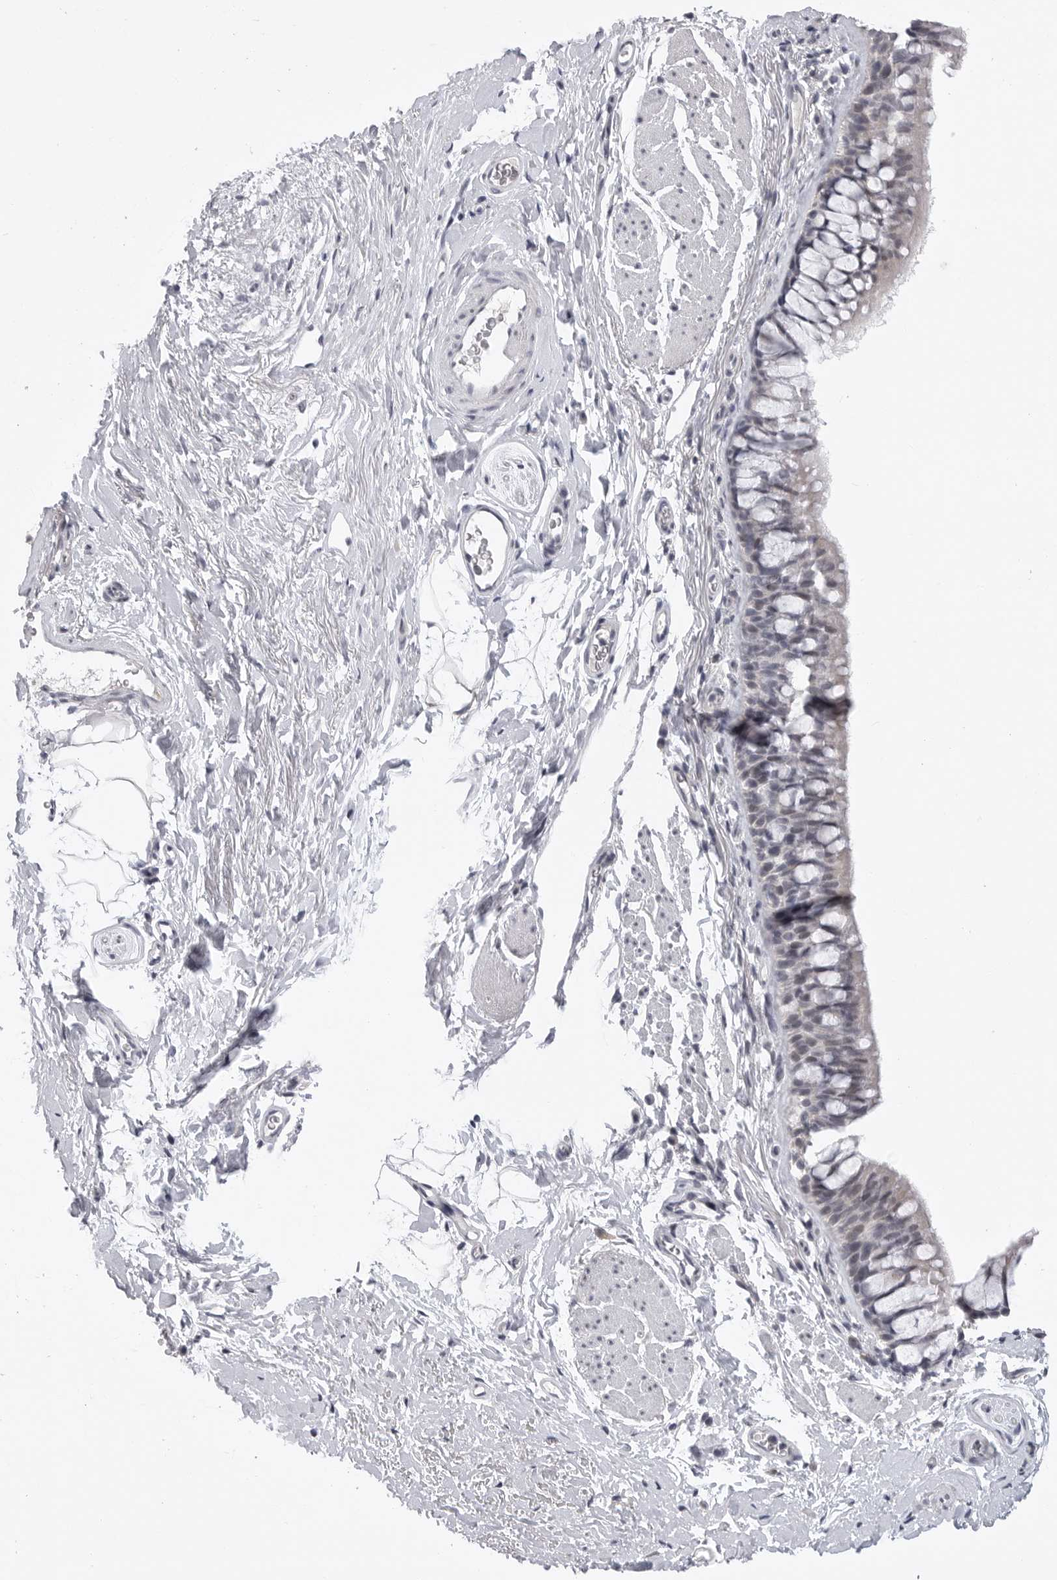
{"staining": {"intensity": "weak", "quantity": "<25%", "location": "nuclear"}, "tissue": "bronchus", "cell_type": "Respiratory epithelial cells", "image_type": "normal", "snomed": [{"axis": "morphology", "description": "Normal tissue, NOS"}, {"axis": "topography", "description": "Cartilage tissue"}, {"axis": "topography", "description": "Bronchus"}], "caption": "Human bronchus stained for a protein using immunohistochemistry (IHC) displays no staining in respiratory epithelial cells.", "gene": "FBXO43", "patient": {"sex": "female", "age": 53}}